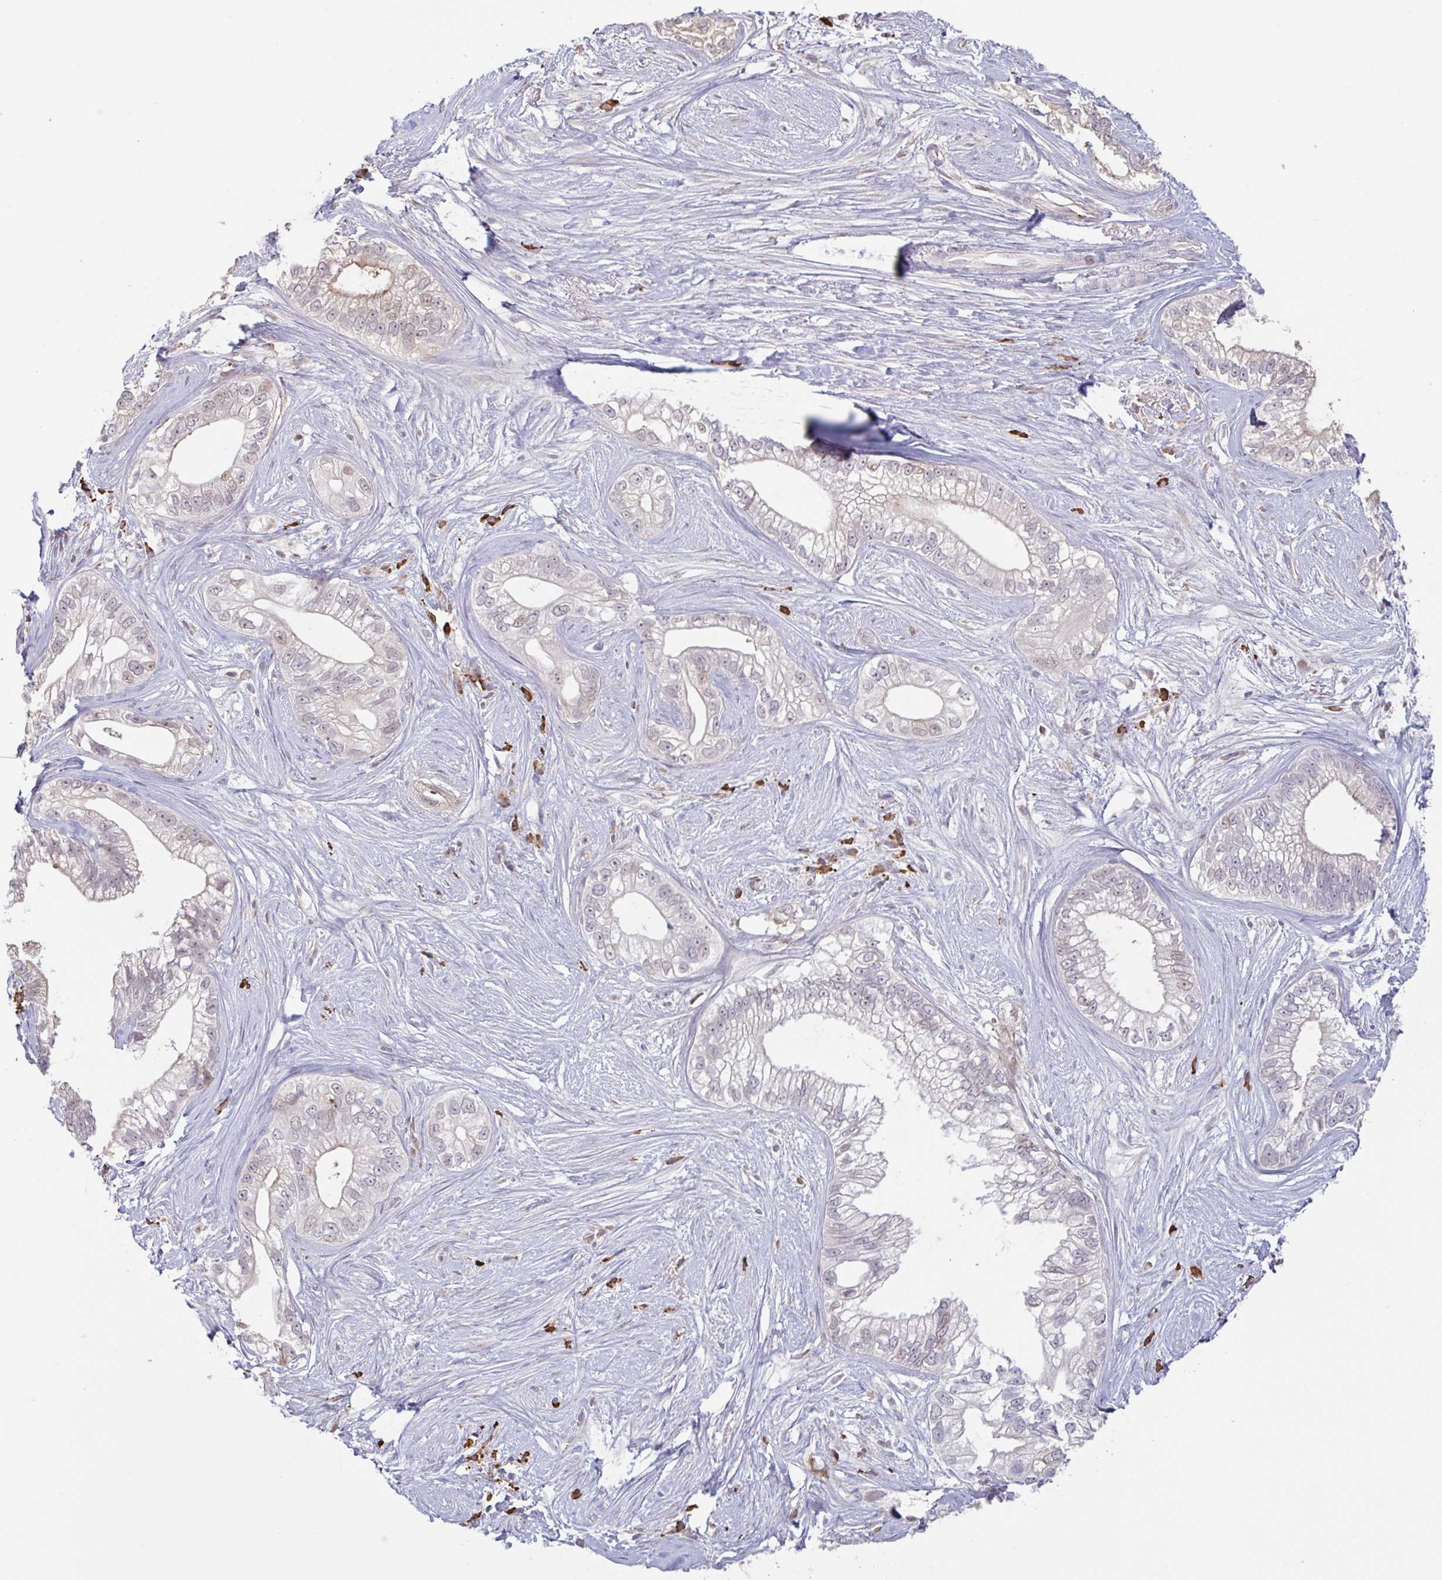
{"staining": {"intensity": "weak", "quantity": "25%-75%", "location": "nuclear"}, "tissue": "pancreatic cancer", "cell_type": "Tumor cells", "image_type": "cancer", "snomed": [{"axis": "morphology", "description": "Adenocarcinoma, NOS"}, {"axis": "topography", "description": "Pancreas"}], "caption": "High-magnification brightfield microscopy of pancreatic adenocarcinoma stained with DAB (3,3'-diaminobenzidine) (brown) and counterstained with hematoxylin (blue). tumor cells exhibit weak nuclear expression is appreciated in about25%-75% of cells.", "gene": "TAF1D", "patient": {"sex": "male", "age": 70}}